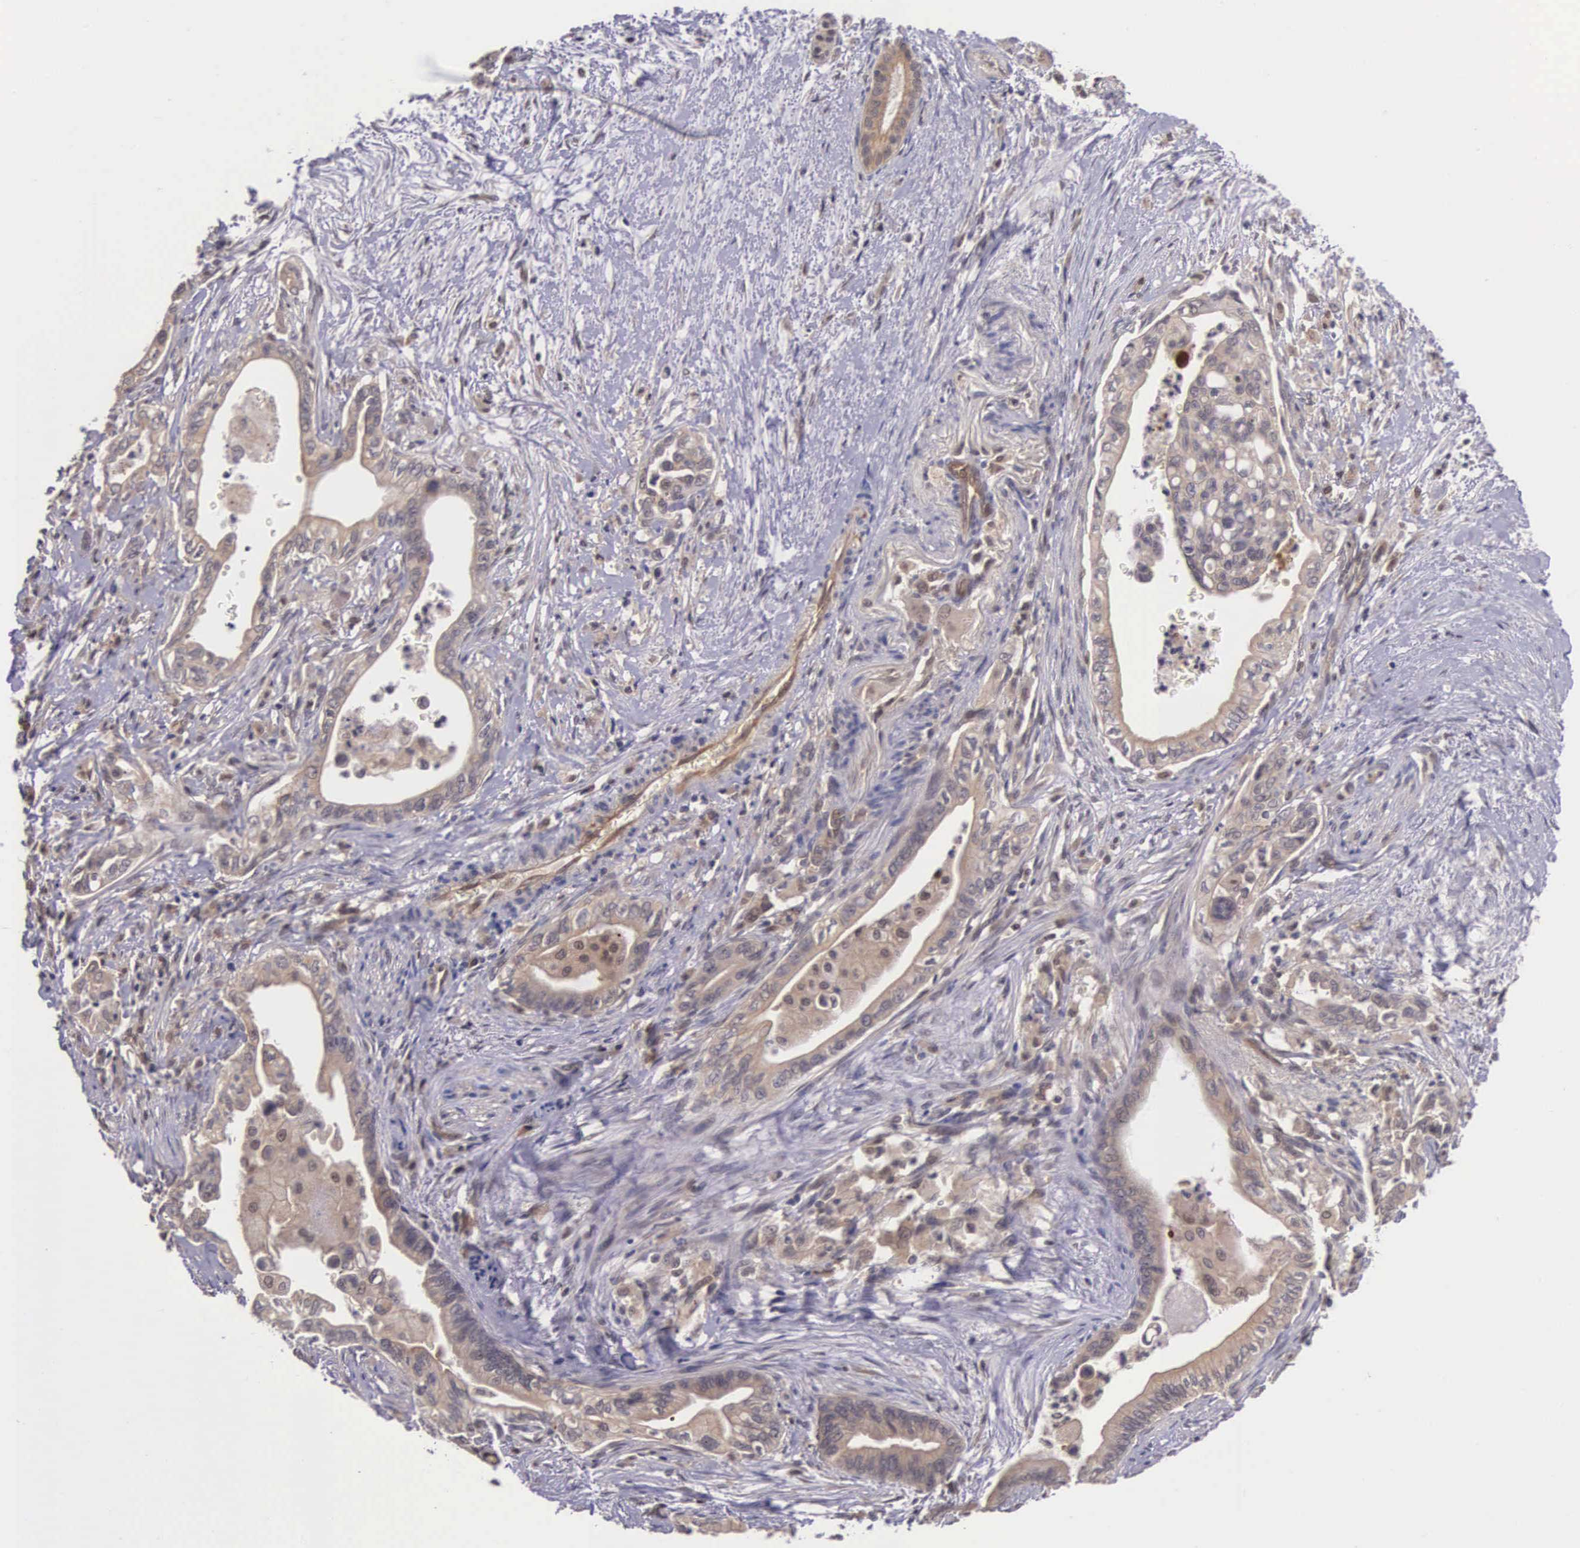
{"staining": {"intensity": "moderate", "quantity": ">75%", "location": "cytoplasmic/membranous"}, "tissue": "pancreatic cancer", "cell_type": "Tumor cells", "image_type": "cancer", "snomed": [{"axis": "morphology", "description": "Adenocarcinoma, NOS"}, {"axis": "topography", "description": "Pancreas"}], "caption": "Human adenocarcinoma (pancreatic) stained for a protein (brown) shows moderate cytoplasmic/membranous positive staining in about >75% of tumor cells.", "gene": "VASH1", "patient": {"sex": "female", "age": 66}}